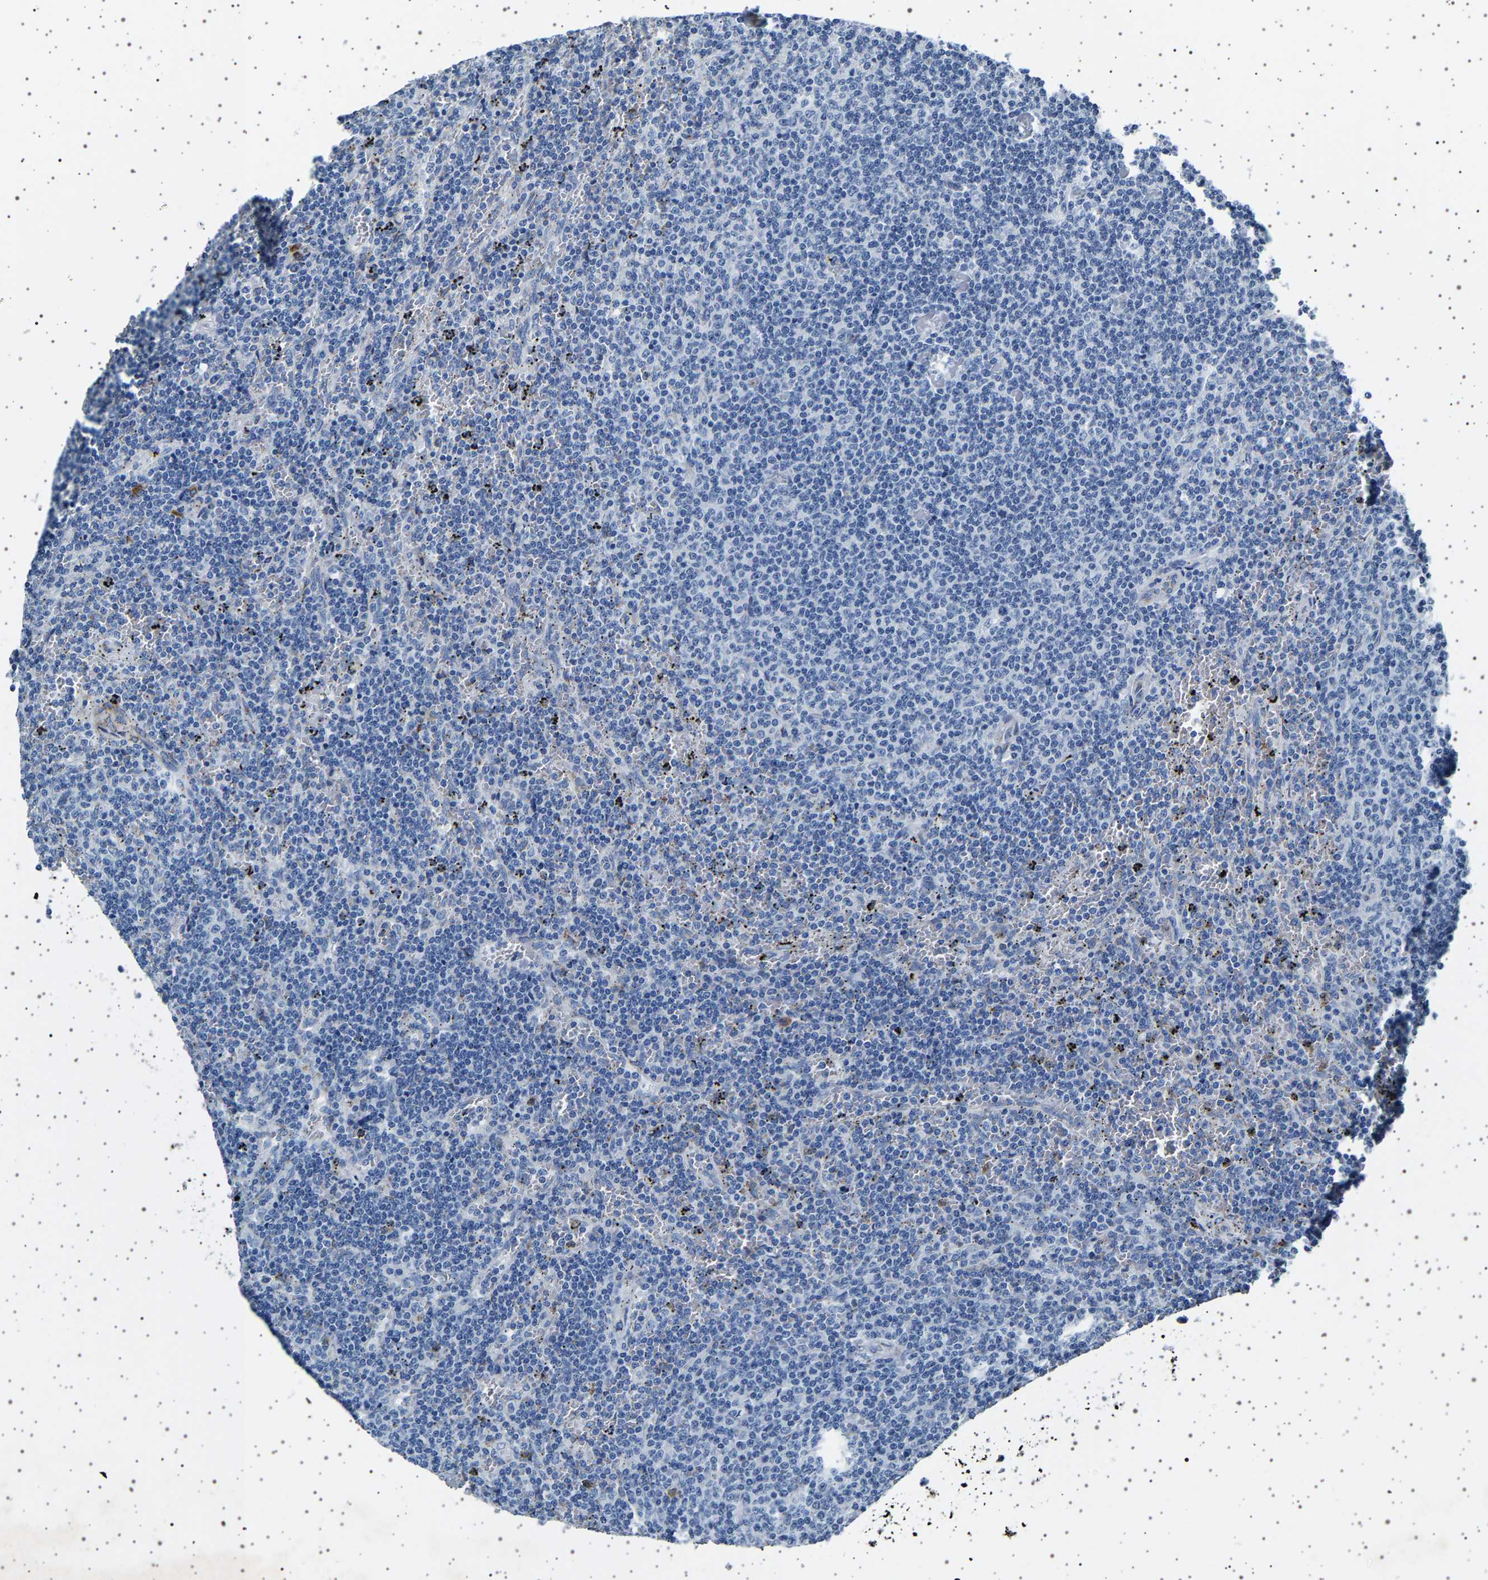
{"staining": {"intensity": "negative", "quantity": "none", "location": "none"}, "tissue": "lymphoma", "cell_type": "Tumor cells", "image_type": "cancer", "snomed": [{"axis": "morphology", "description": "Malignant lymphoma, non-Hodgkin's type, Low grade"}, {"axis": "topography", "description": "Spleen"}], "caption": "This image is of low-grade malignant lymphoma, non-Hodgkin's type stained with IHC to label a protein in brown with the nuclei are counter-stained blue. There is no expression in tumor cells.", "gene": "FTCD", "patient": {"sex": "female", "age": 50}}